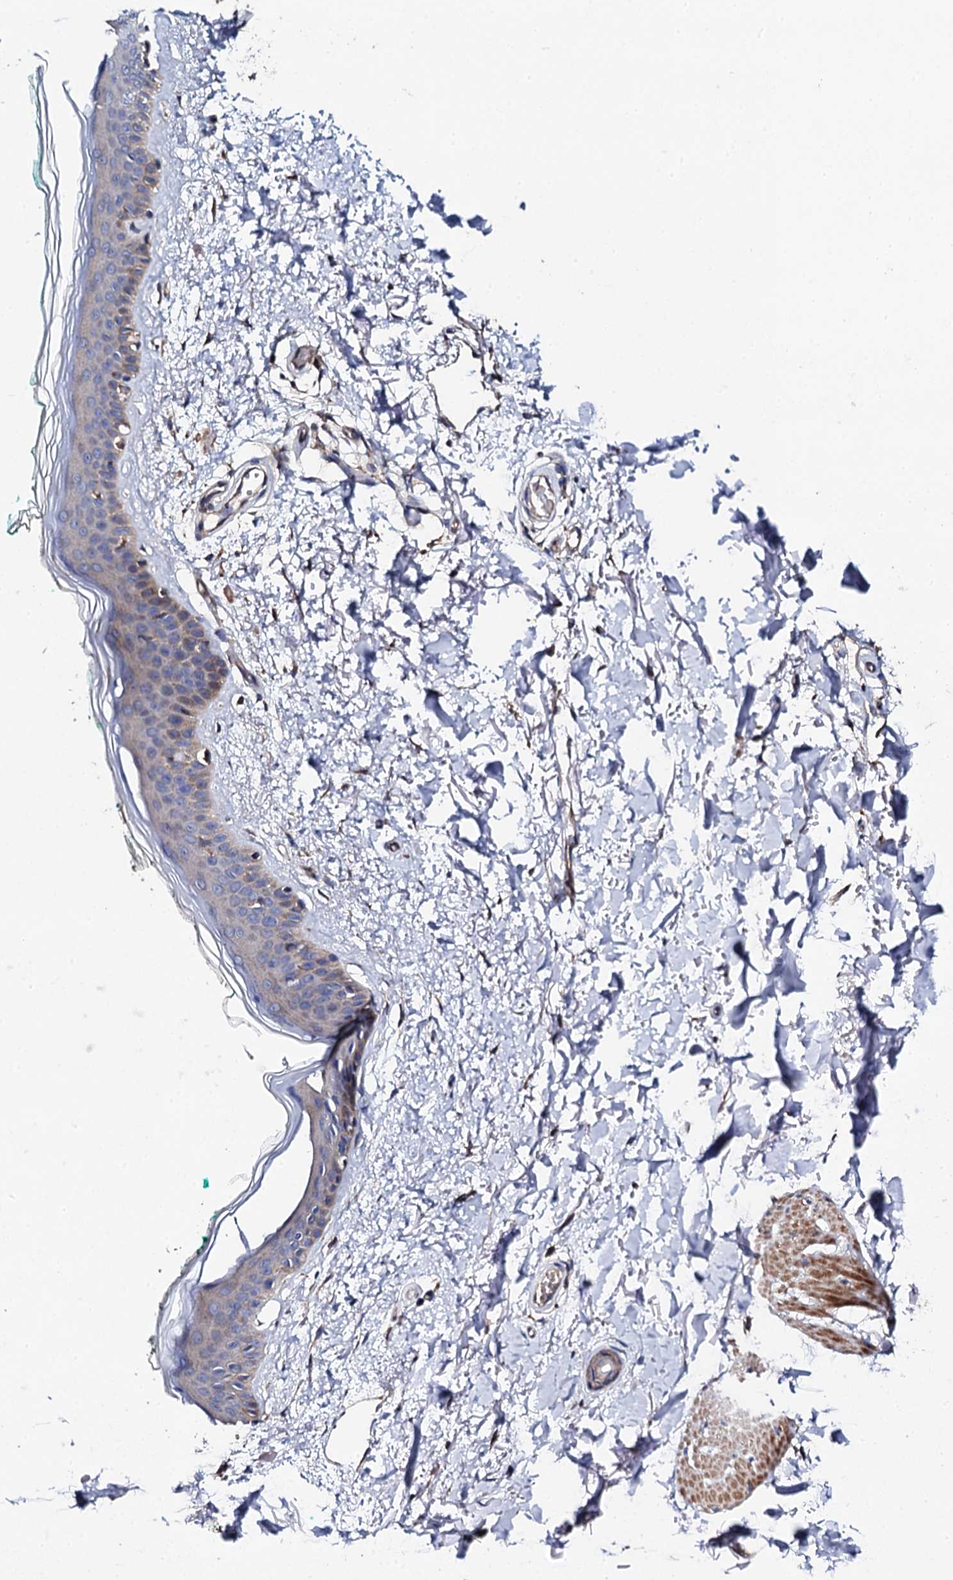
{"staining": {"intensity": "strong", "quantity": ">75%", "location": "cytoplasmic/membranous"}, "tissue": "skin", "cell_type": "Fibroblasts", "image_type": "normal", "snomed": [{"axis": "morphology", "description": "Normal tissue, NOS"}, {"axis": "topography", "description": "Skin"}], "caption": "Human skin stained with a brown dye demonstrates strong cytoplasmic/membranous positive expression in about >75% of fibroblasts.", "gene": "LIPT2", "patient": {"sex": "male", "age": 62}}